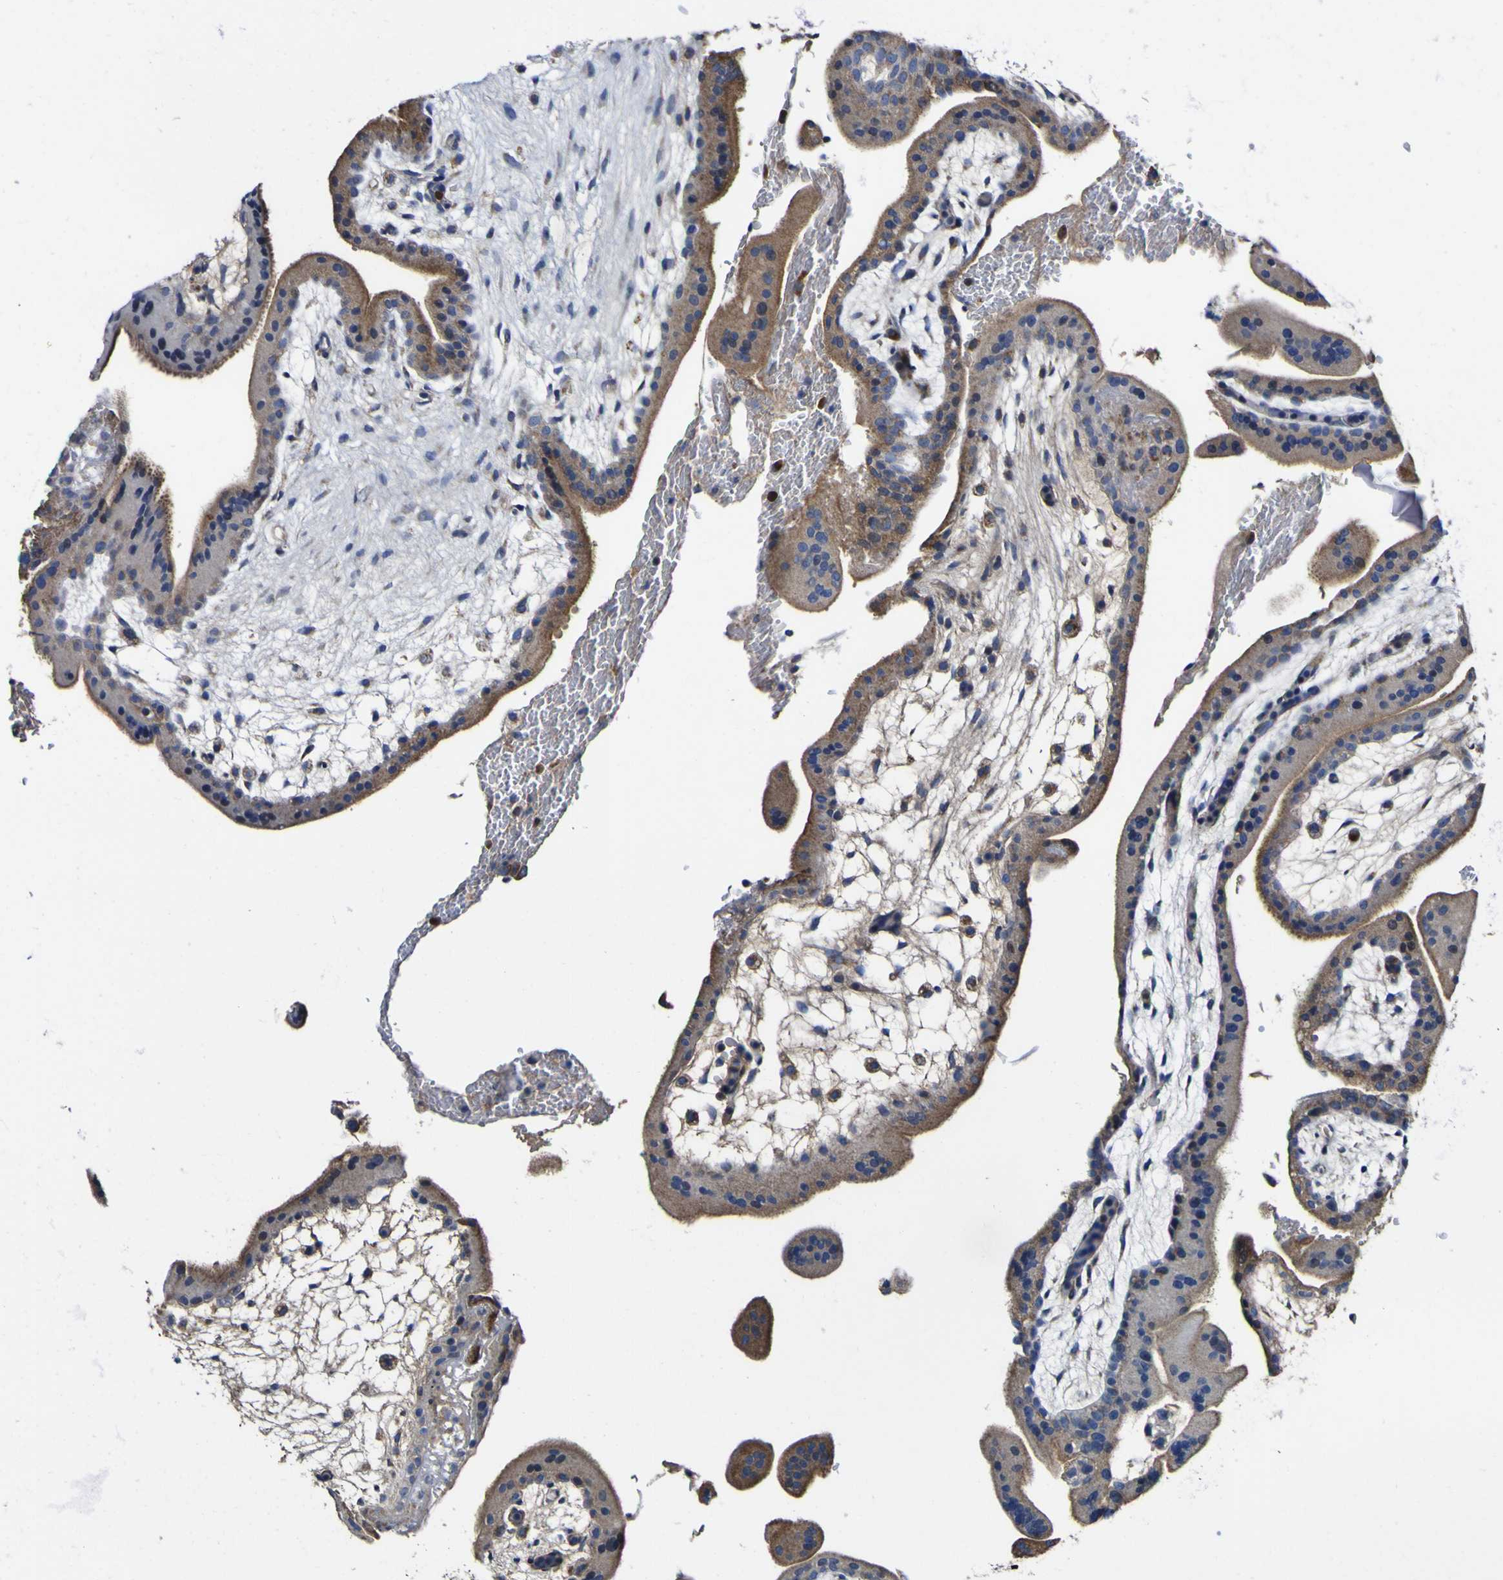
{"staining": {"intensity": "moderate", "quantity": "25%-75%", "location": "cytoplasmic/membranous"}, "tissue": "placenta", "cell_type": "Trophoblastic cells", "image_type": "normal", "snomed": [{"axis": "morphology", "description": "Normal tissue, NOS"}, {"axis": "topography", "description": "Placenta"}], "caption": "Protein staining by IHC demonstrates moderate cytoplasmic/membranous expression in about 25%-75% of trophoblastic cells in unremarkable placenta.", "gene": "CCDC90B", "patient": {"sex": "female", "age": 35}}